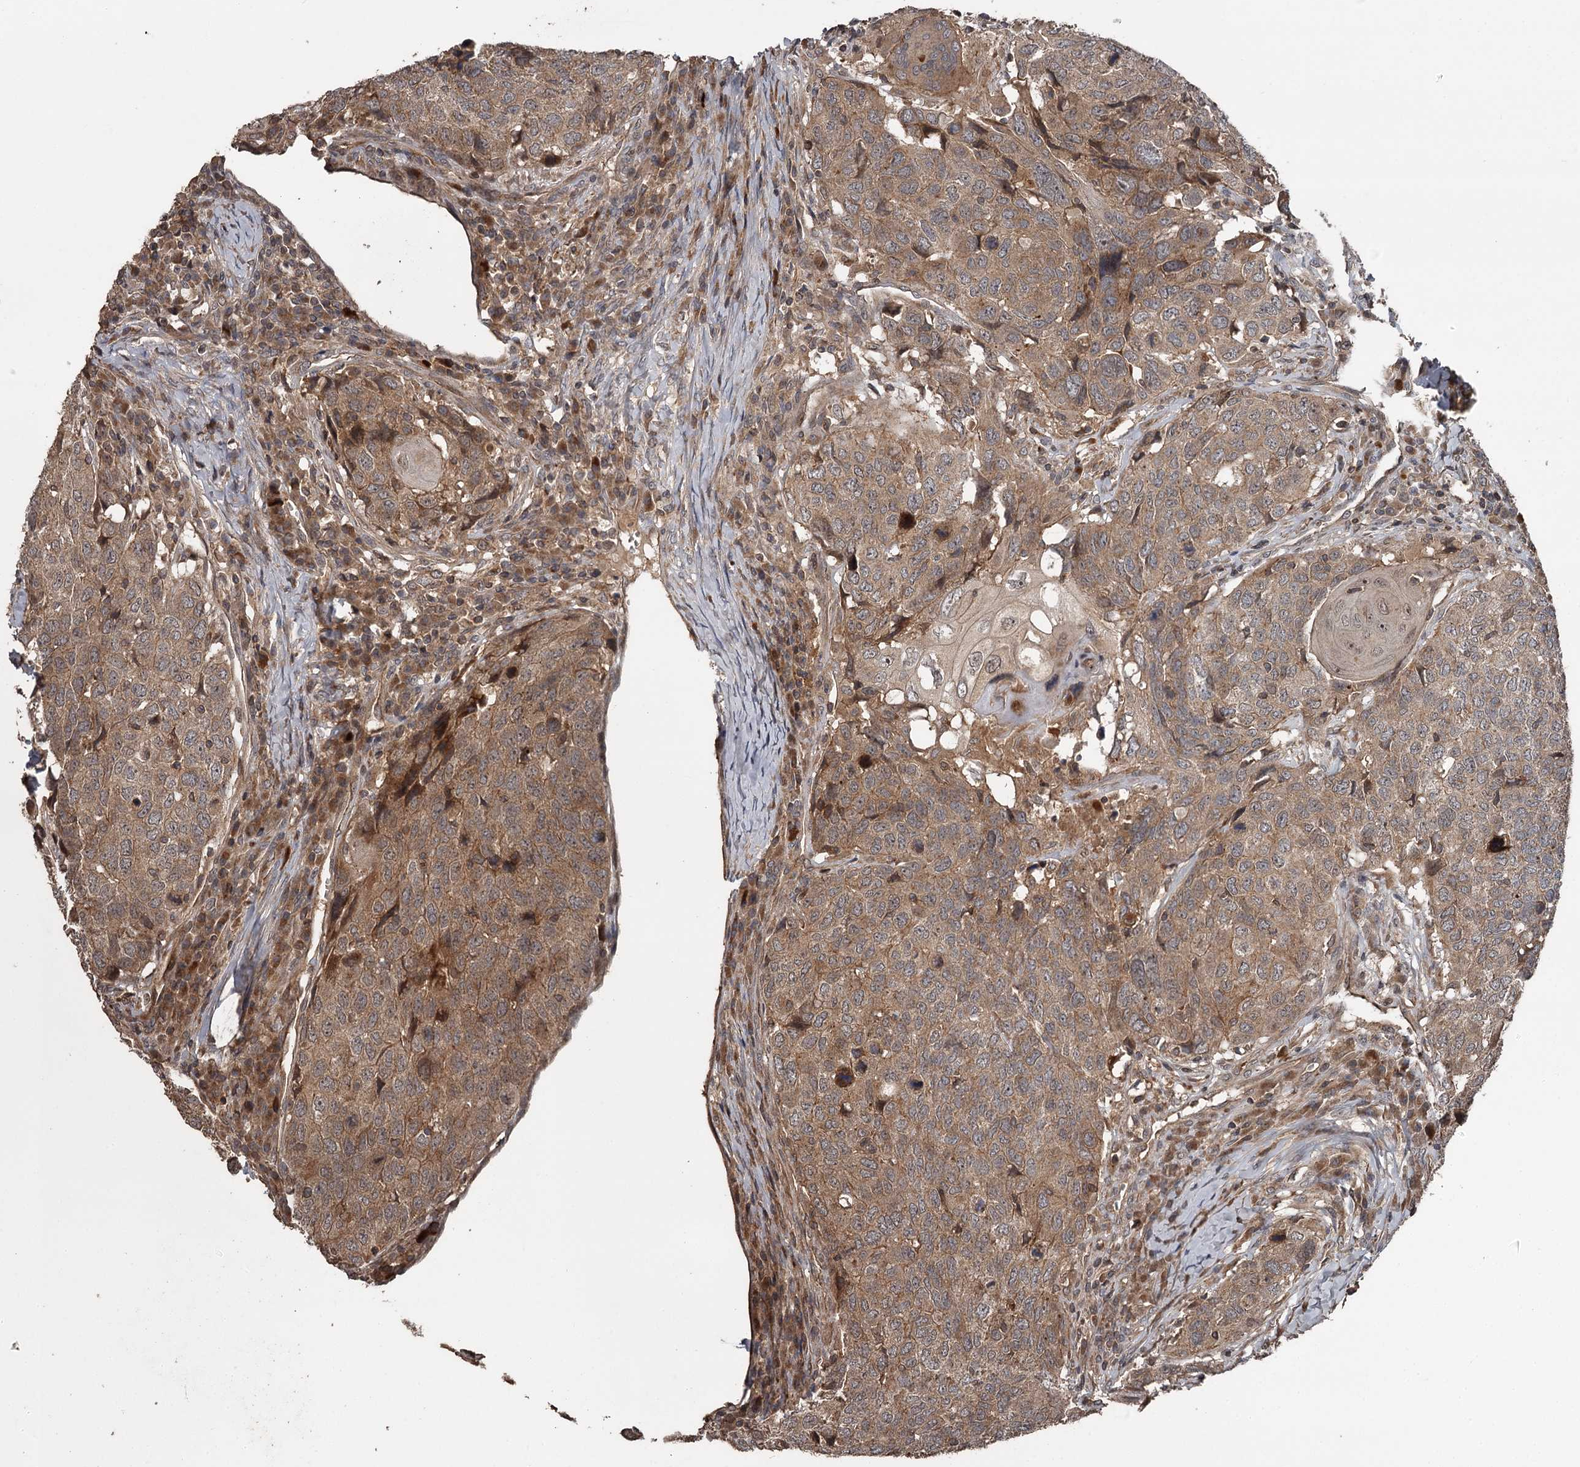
{"staining": {"intensity": "moderate", "quantity": ">75%", "location": "cytoplasmic/membranous"}, "tissue": "head and neck cancer", "cell_type": "Tumor cells", "image_type": "cancer", "snomed": [{"axis": "morphology", "description": "Squamous cell carcinoma, NOS"}, {"axis": "topography", "description": "Head-Neck"}], "caption": "The immunohistochemical stain shows moderate cytoplasmic/membranous positivity in tumor cells of head and neck cancer tissue.", "gene": "RAB21", "patient": {"sex": "male", "age": 66}}